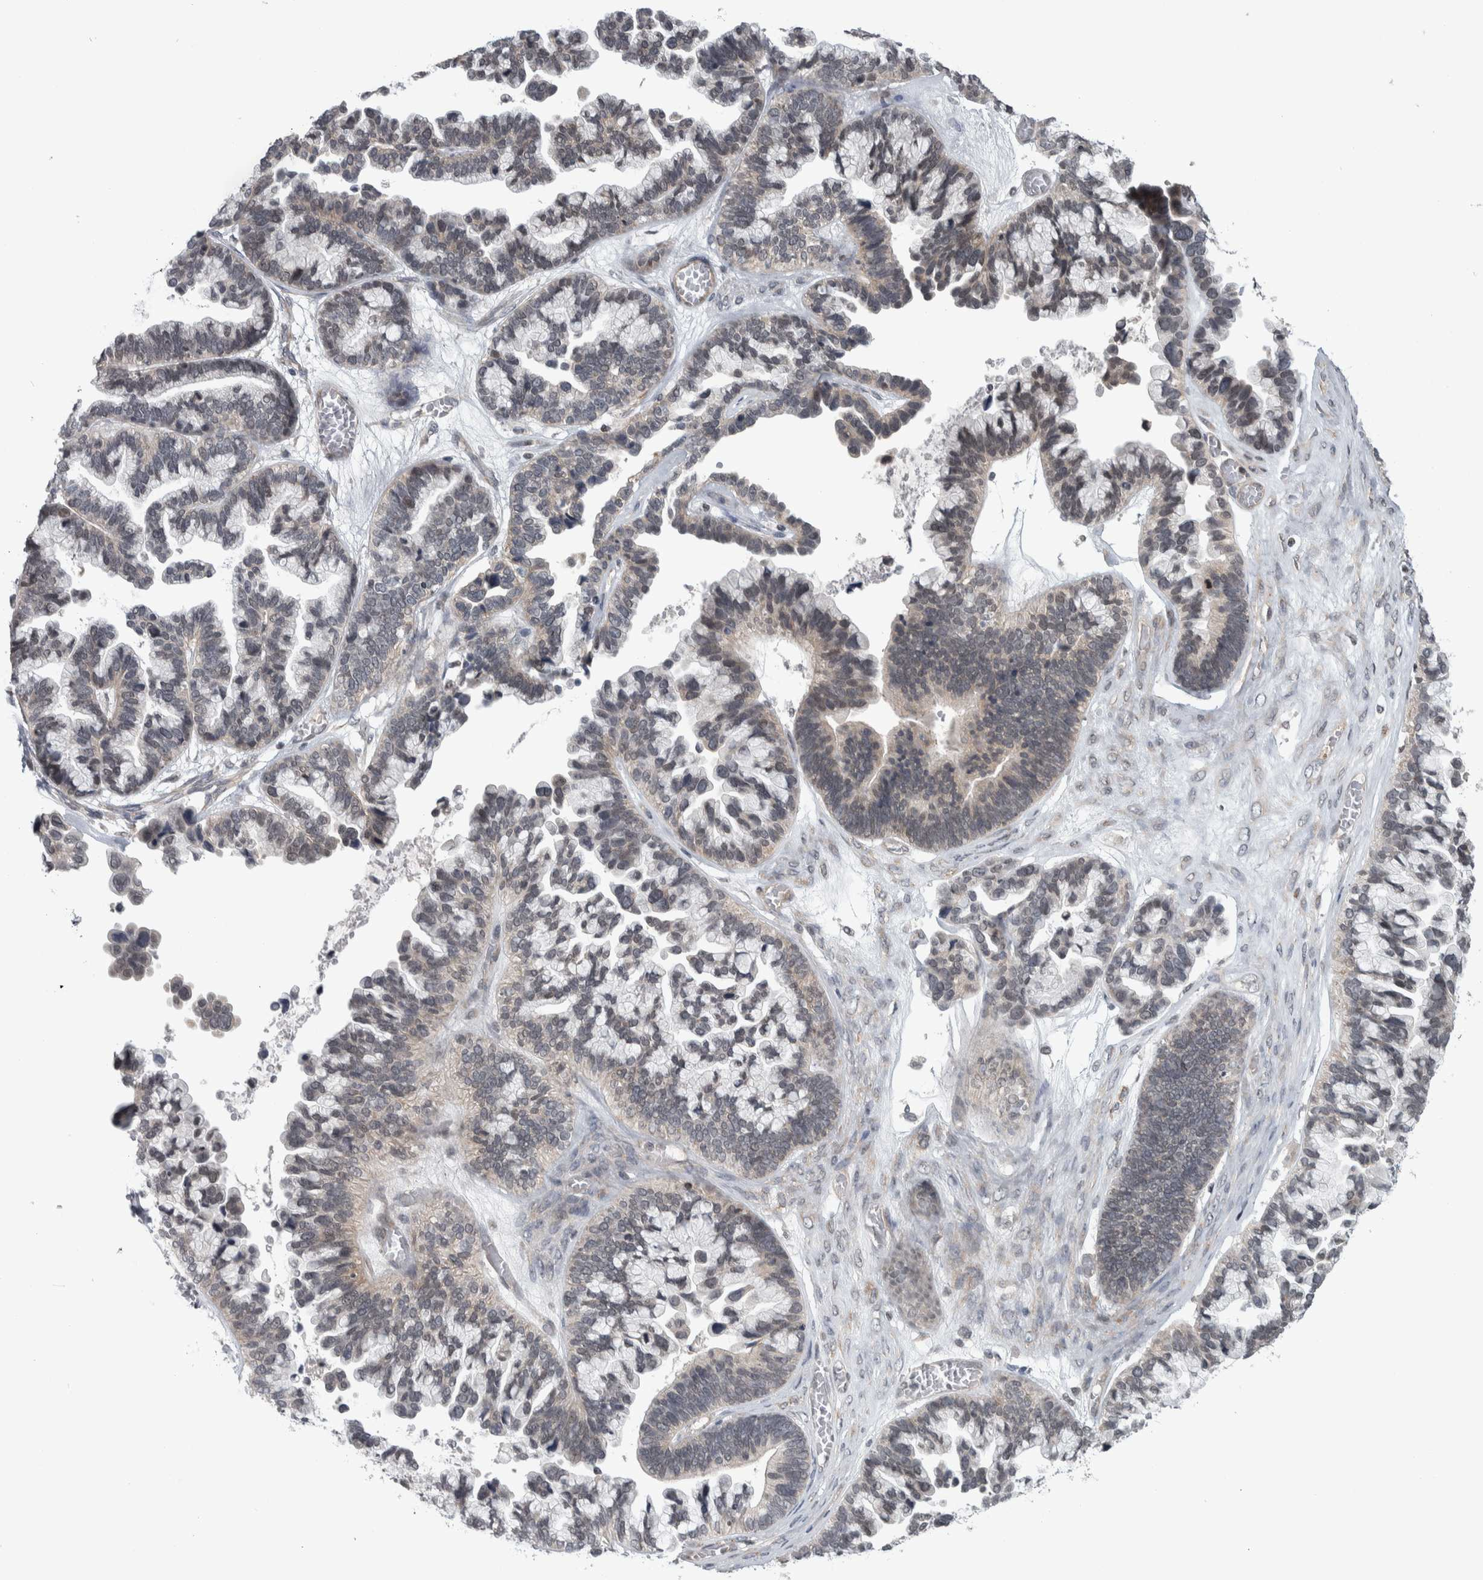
{"staining": {"intensity": "weak", "quantity": "25%-75%", "location": "cytoplasmic/membranous"}, "tissue": "ovarian cancer", "cell_type": "Tumor cells", "image_type": "cancer", "snomed": [{"axis": "morphology", "description": "Cystadenocarcinoma, serous, NOS"}, {"axis": "topography", "description": "Ovary"}], "caption": "Immunohistochemistry image of neoplastic tissue: human ovarian serous cystadenocarcinoma stained using IHC displays low levels of weak protein expression localized specifically in the cytoplasmic/membranous of tumor cells, appearing as a cytoplasmic/membranous brown color.", "gene": "CWC27", "patient": {"sex": "female", "age": 56}}